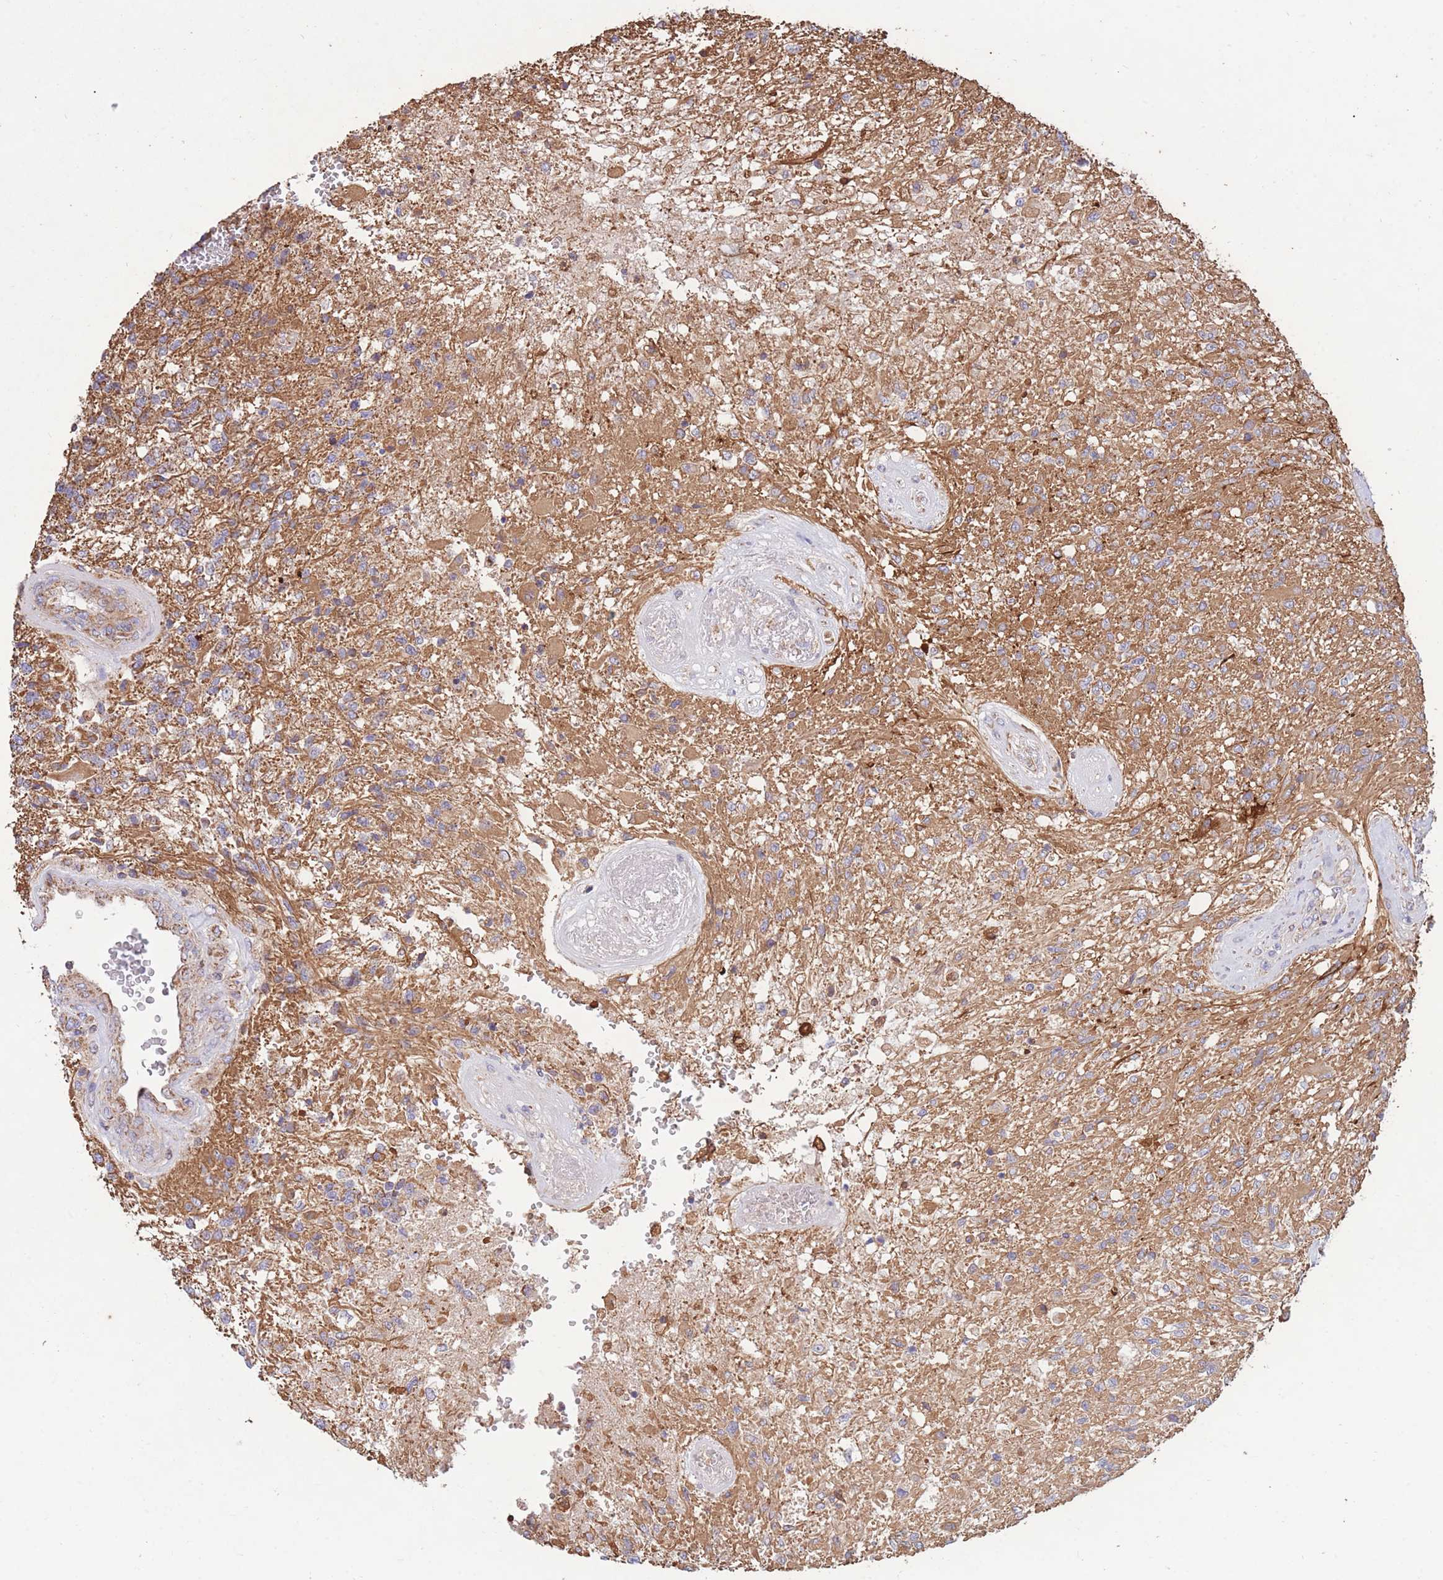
{"staining": {"intensity": "negative", "quantity": "none", "location": "none"}, "tissue": "glioma", "cell_type": "Tumor cells", "image_type": "cancer", "snomed": [{"axis": "morphology", "description": "Glioma, malignant, High grade"}, {"axis": "topography", "description": "Brain"}], "caption": "Immunohistochemistry (IHC) of human glioma exhibits no expression in tumor cells.", "gene": "FKBP8", "patient": {"sex": "male", "age": 56}}